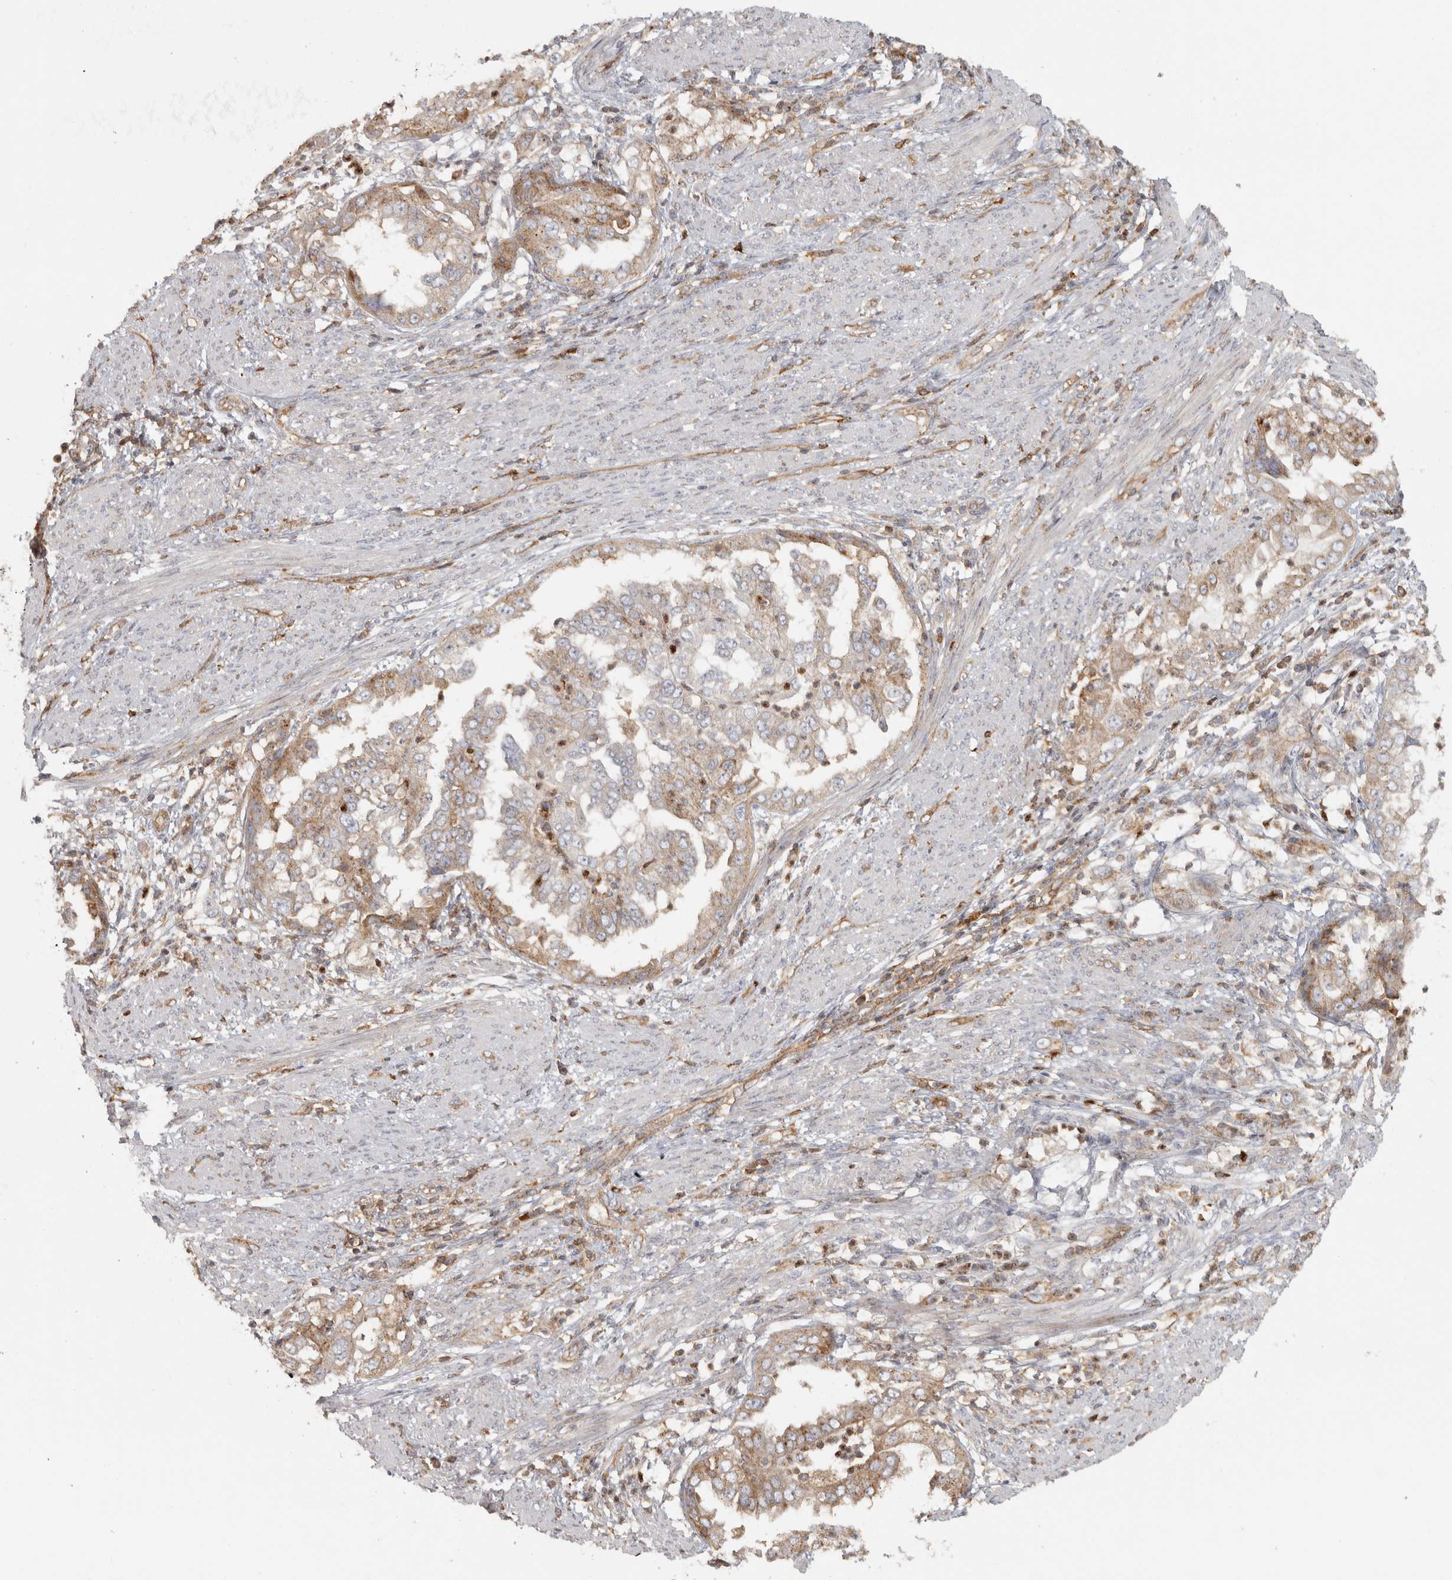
{"staining": {"intensity": "weak", "quantity": ">75%", "location": "cytoplasmic/membranous"}, "tissue": "endometrial cancer", "cell_type": "Tumor cells", "image_type": "cancer", "snomed": [{"axis": "morphology", "description": "Adenocarcinoma, NOS"}, {"axis": "topography", "description": "Endometrium"}], "caption": "Adenocarcinoma (endometrial) was stained to show a protein in brown. There is low levels of weak cytoplasmic/membranous expression in about >75% of tumor cells. (DAB (3,3'-diaminobenzidine) IHC, brown staining for protein, blue staining for nuclei).", "gene": "HLA-E", "patient": {"sex": "female", "age": 85}}